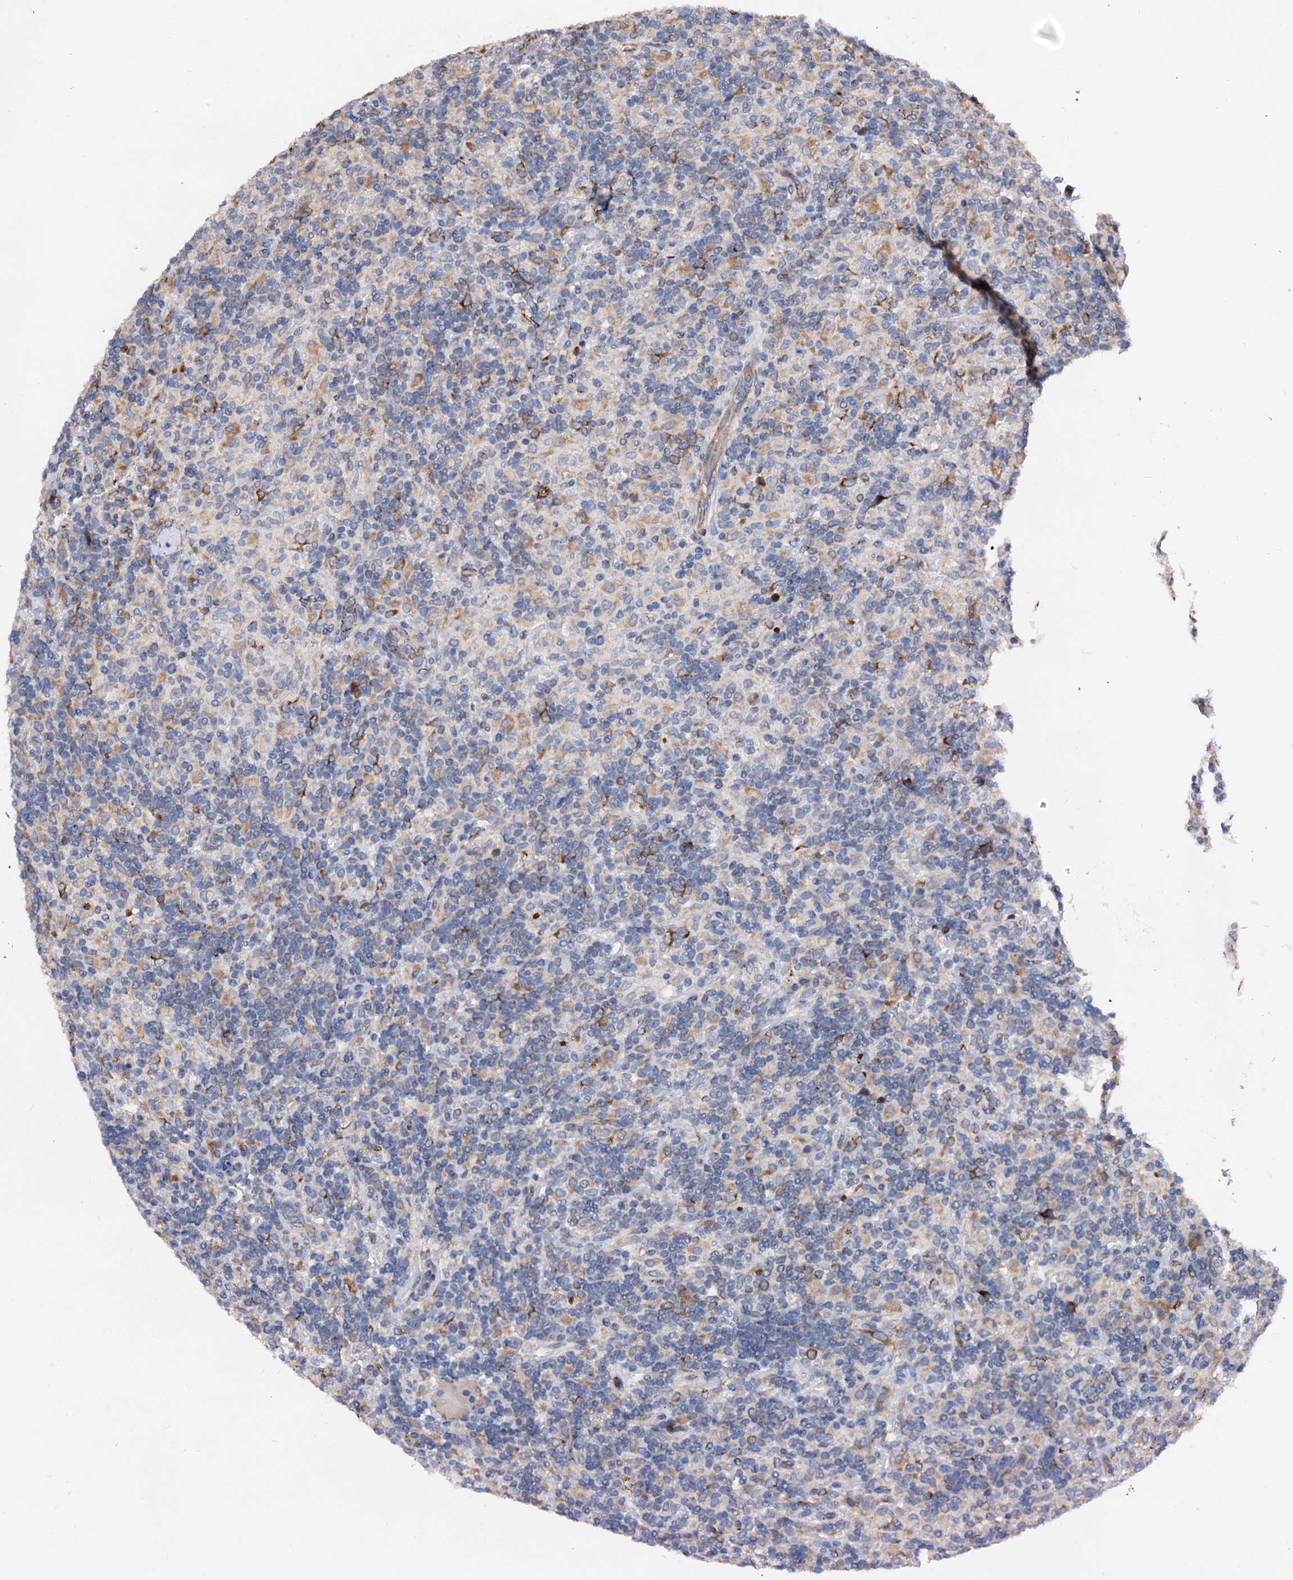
{"staining": {"intensity": "moderate", "quantity": "<25%", "location": "cytoplasmic/membranous"}, "tissue": "lymphoma", "cell_type": "Tumor cells", "image_type": "cancer", "snomed": [{"axis": "morphology", "description": "Hodgkin's disease, NOS"}, {"axis": "topography", "description": "Lymph node"}], "caption": "Human Hodgkin's disease stained with a protein marker displays moderate staining in tumor cells.", "gene": "LMAN1", "patient": {"sex": "male", "age": 70}}